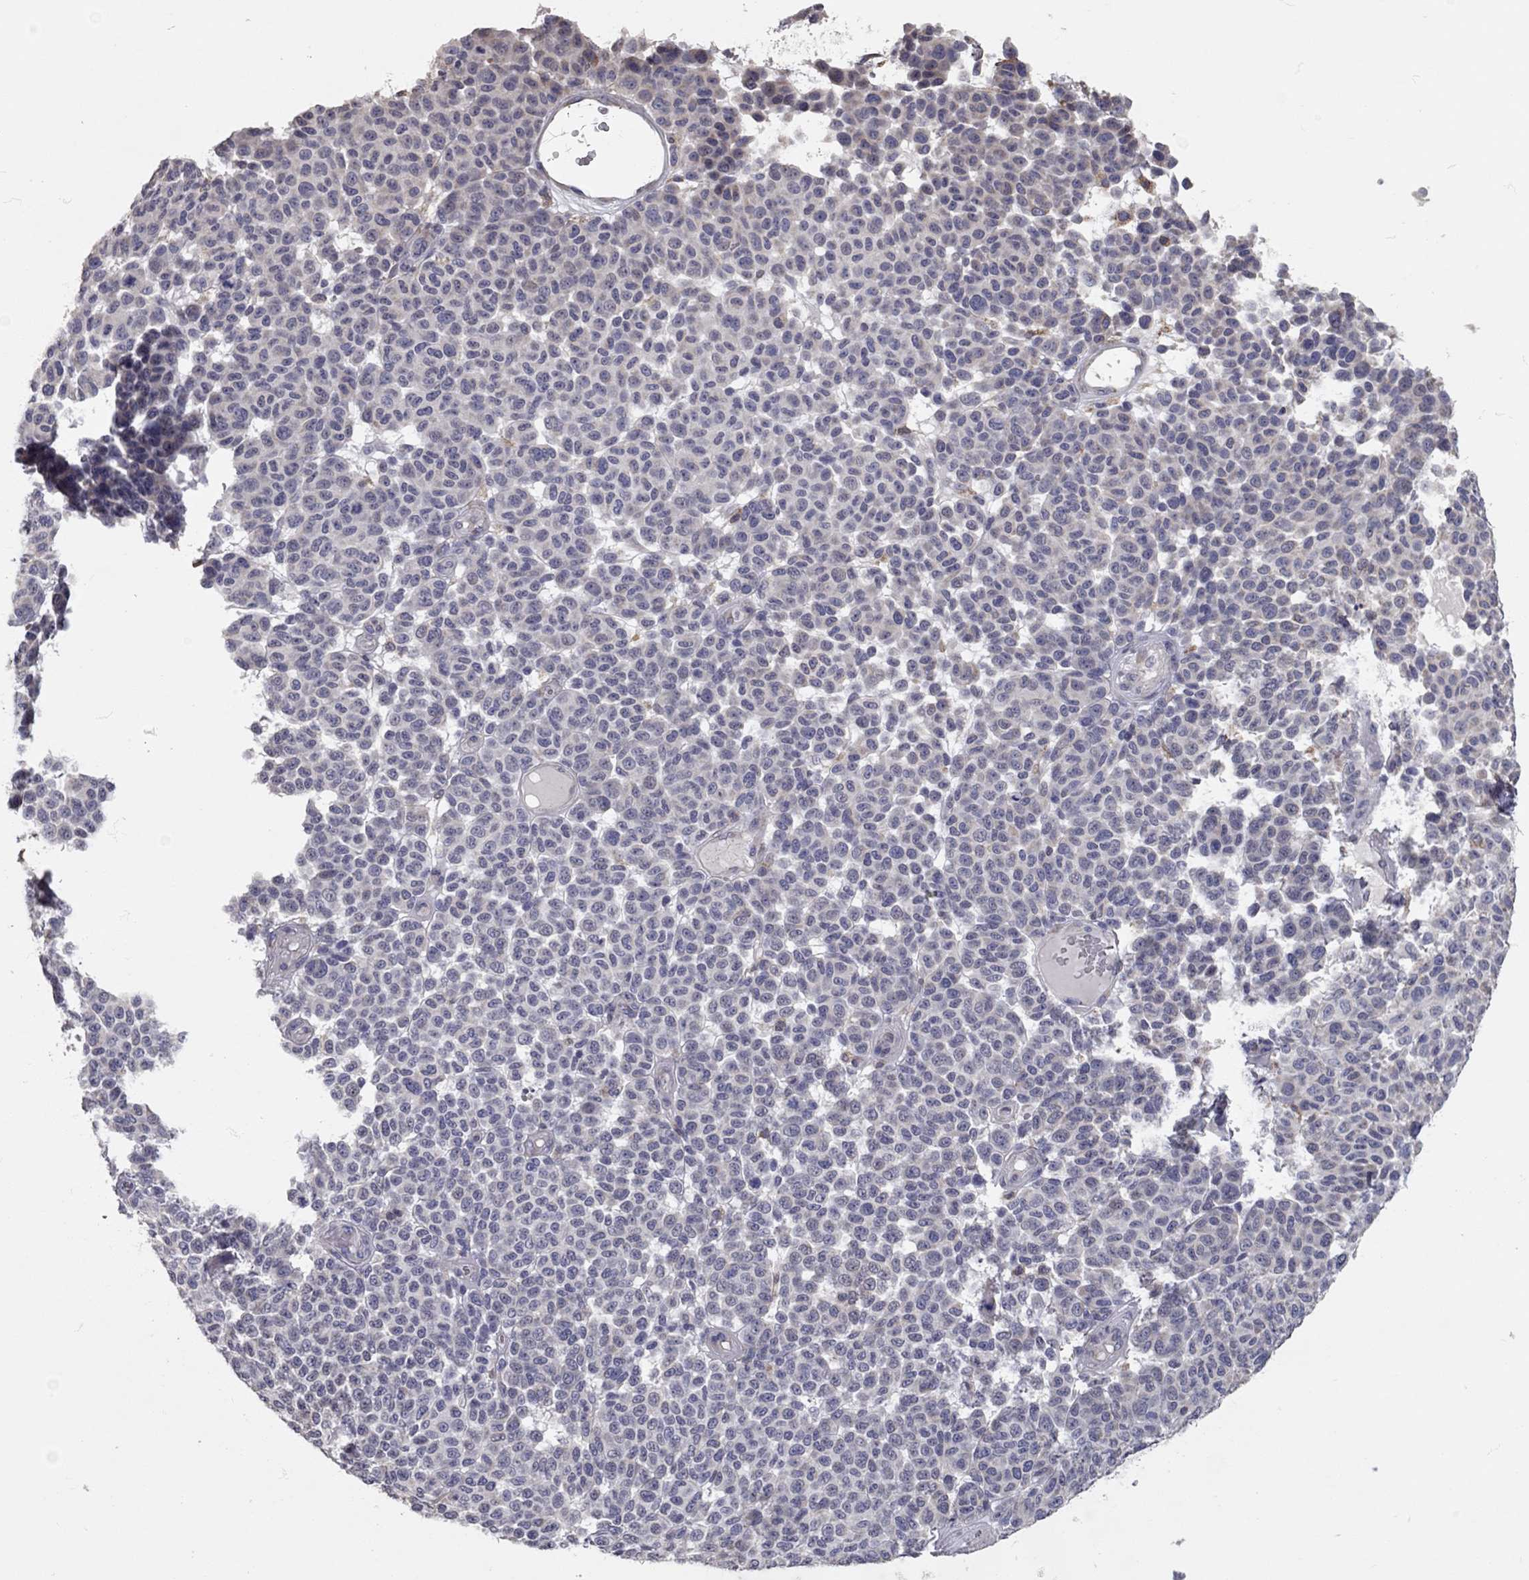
{"staining": {"intensity": "negative", "quantity": "none", "location": "none"}, "tissue": "melanoma", "cell_type": "Tumor cells", "image_type": "cancer", "snomed": [{"axis": "morphology", "description": "Malignant melanoma, NOS"}, {"axis": "topography", "description": "Skin"}], "caption": "This is a histopathology image of IHC staining of melanoma, which shows no positivity in tumor cells. (Immunohistochemistry (ihc), brightfield microscopy, high magnification).", "gene": "XAGE2", "patient": {"sex": "male", "age": 59}}